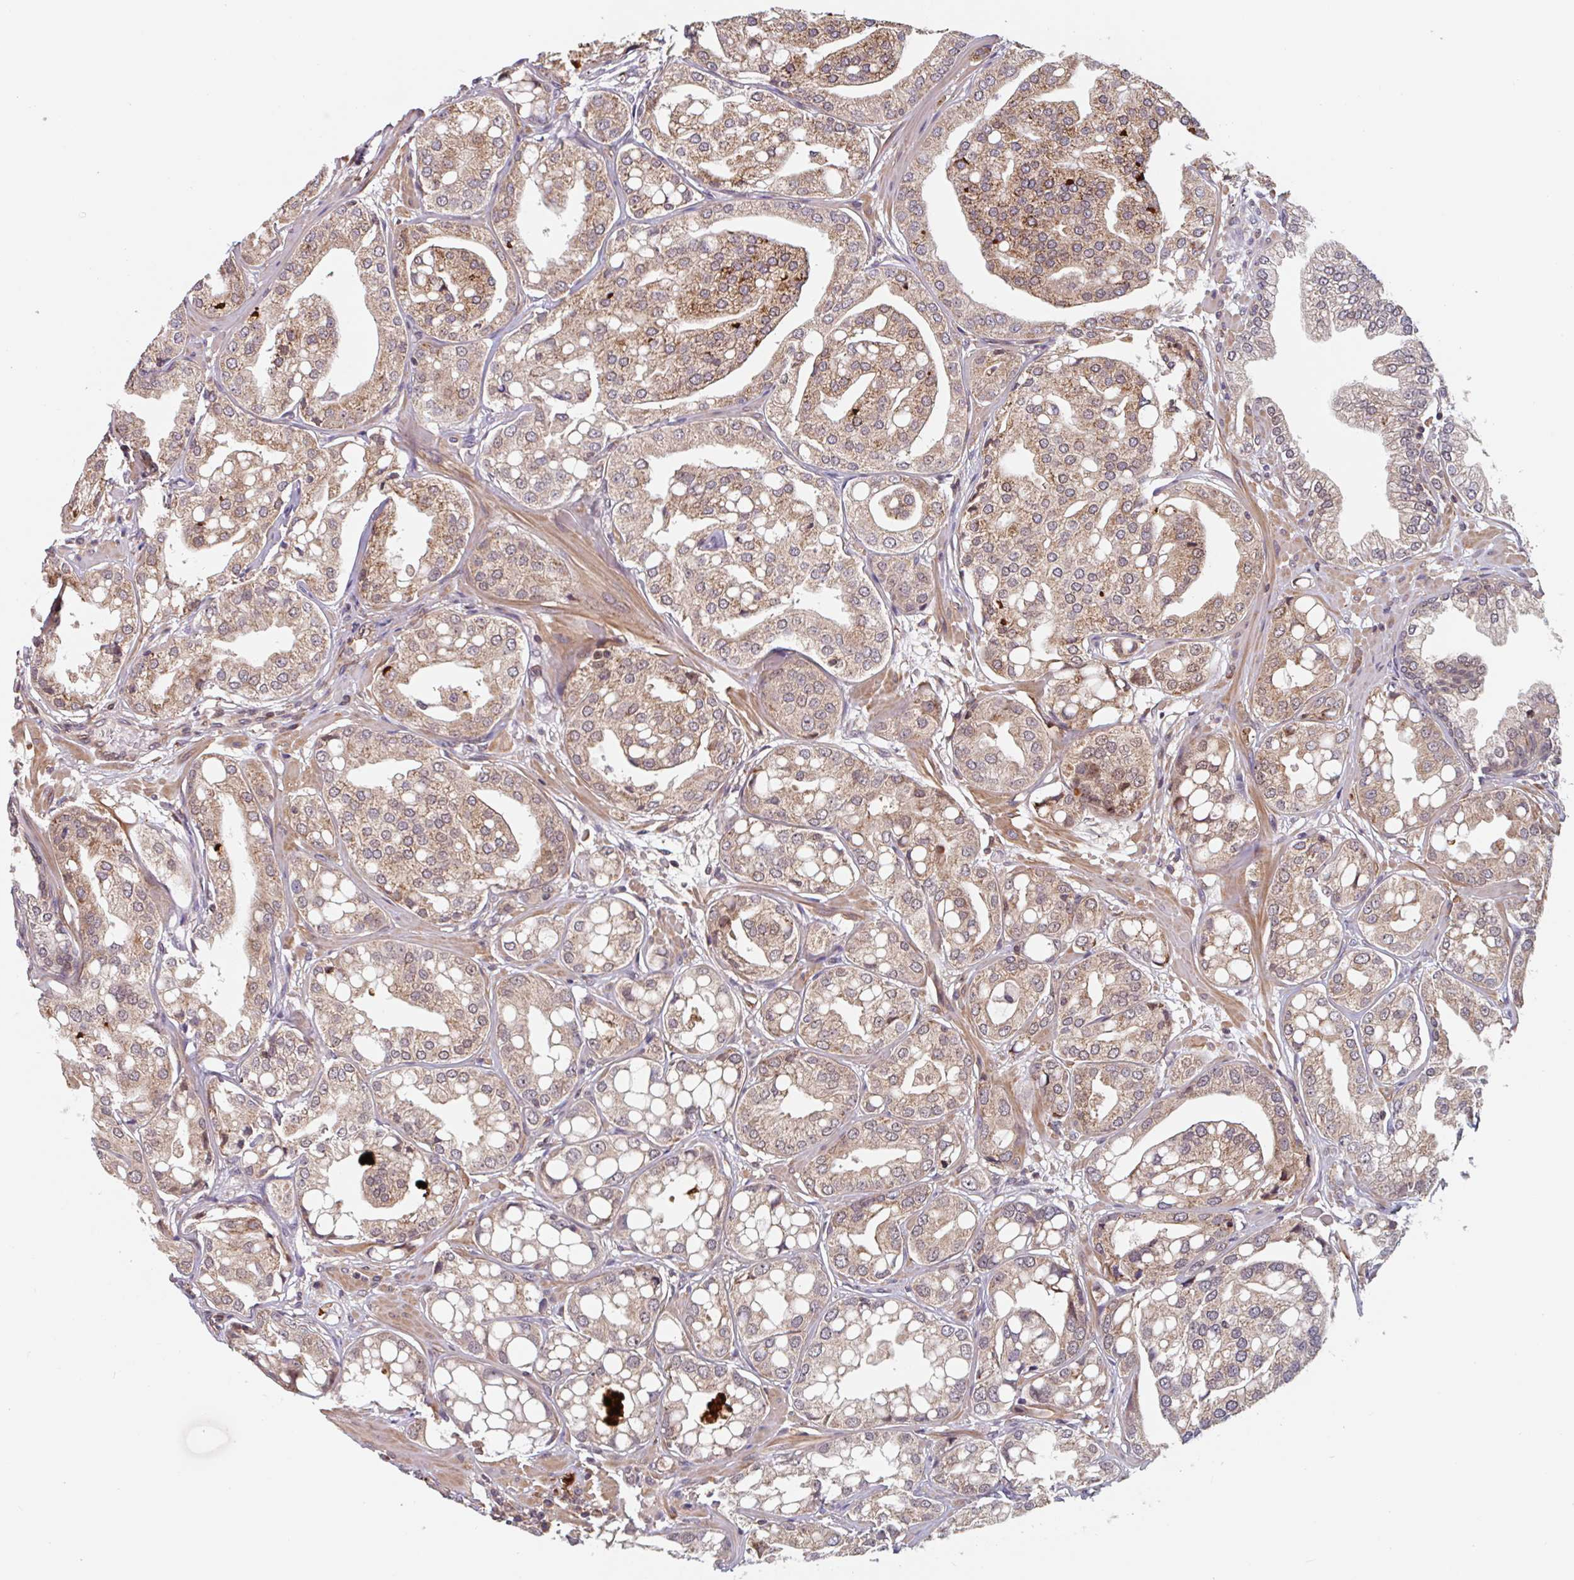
{"staining": {"intensity": "moderate", "quantity": "25%-75%", "location": "cytoplasmic/membranous"}, "tissue": "renal cancer", "cell_type": "Tumor cells", "image_type": "cancer", "snomed": [{"axis": "morphology", "description": "Adenocarcinoma, NOS"}, {"axis": "topography", "description": "Urinary bladder"}], "caption": "Renal adenocarcinoma stained with a protein marker demonstrates moderate staining in tumor cells.", "gene": "NUB1", "patient": {"sex": "male", "age": 61}}